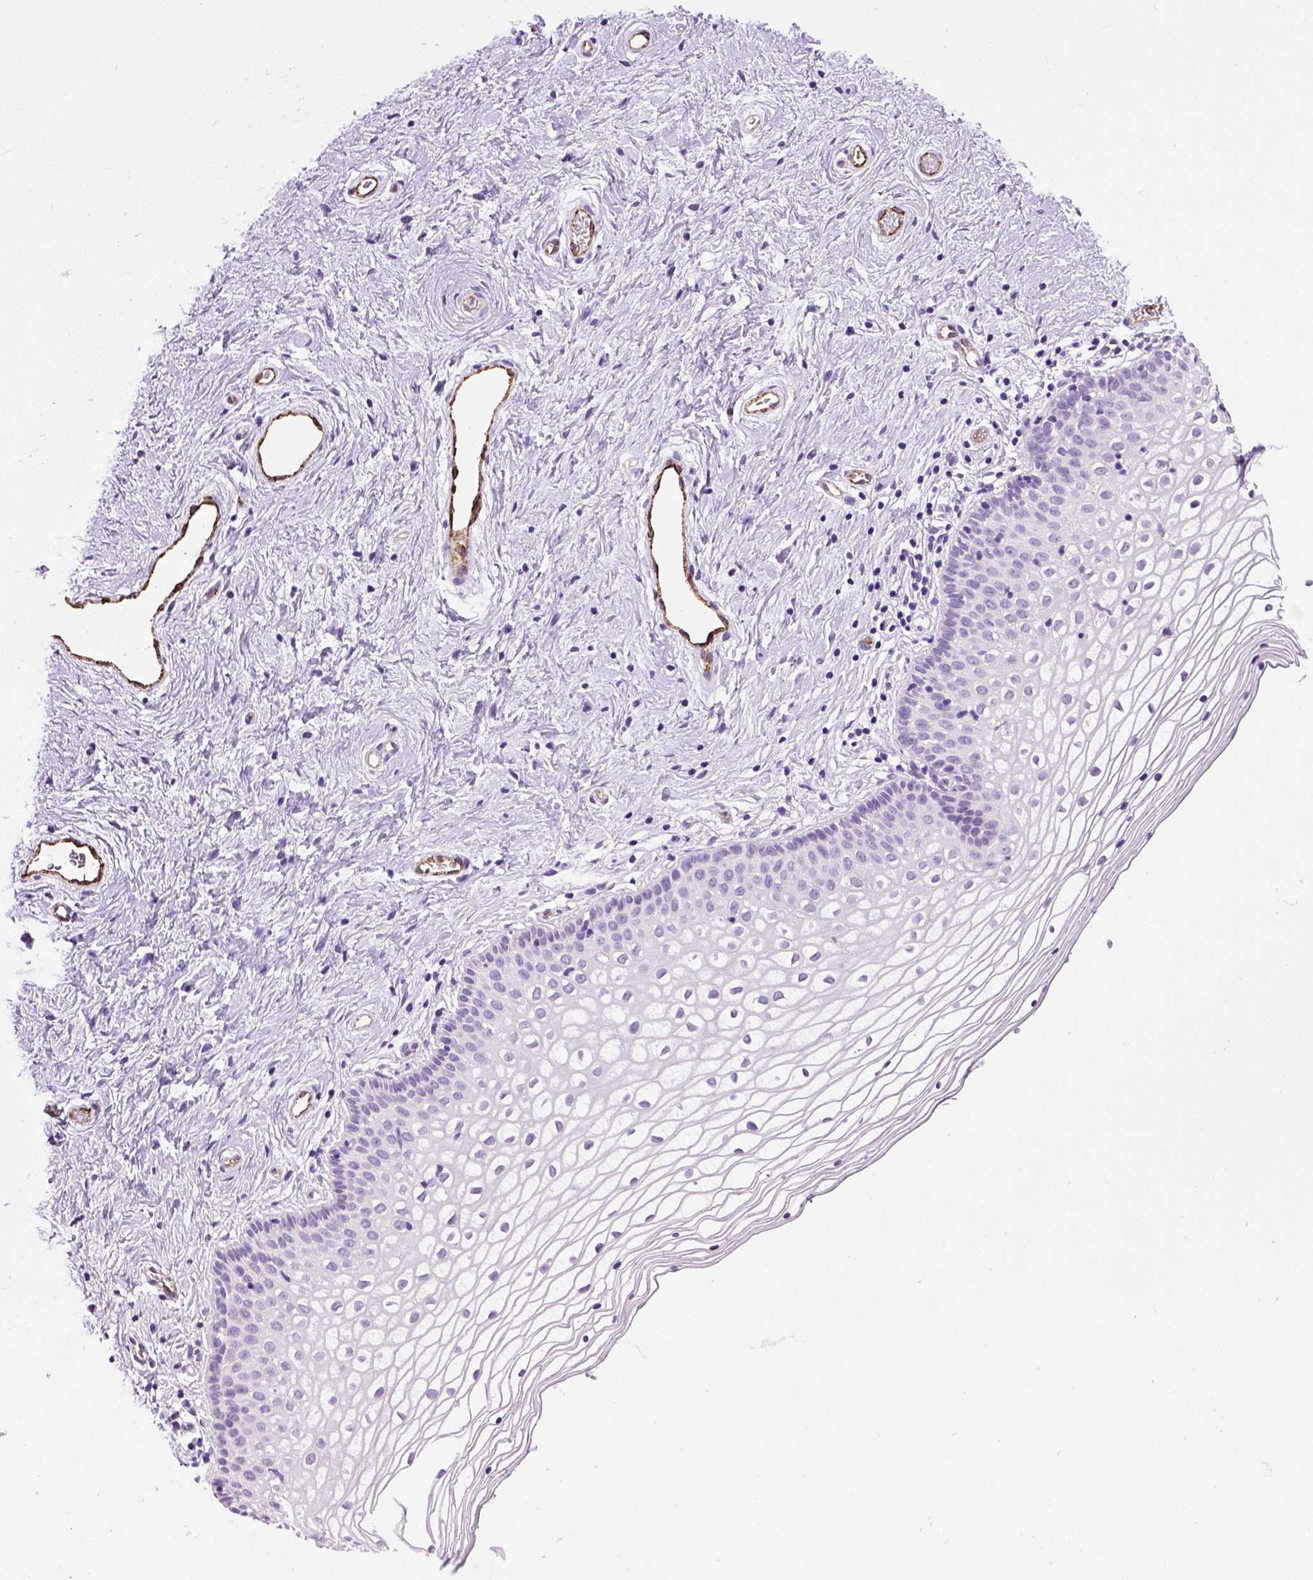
{"staining": {"intensity": "negative", "quantity": "none", "location": "none"}, "tissue": "vagina", "cell_type": "Squamous epithelial cells", "image_type": "normal", "snomed": [{"axis": "morphology", "description": "Normal tissue, NOS"}, {"axis": "topography", "description": "Vagina"}], "caption": "Vagina was stained to show a protein in brown. There is no significant positivity in squamous epithelial cells. (Immunohistochemistry (ihc), brightfield microscopy, high magnification).", "gene": "VWF", "patient": {"sex": "female", "age": 36}}